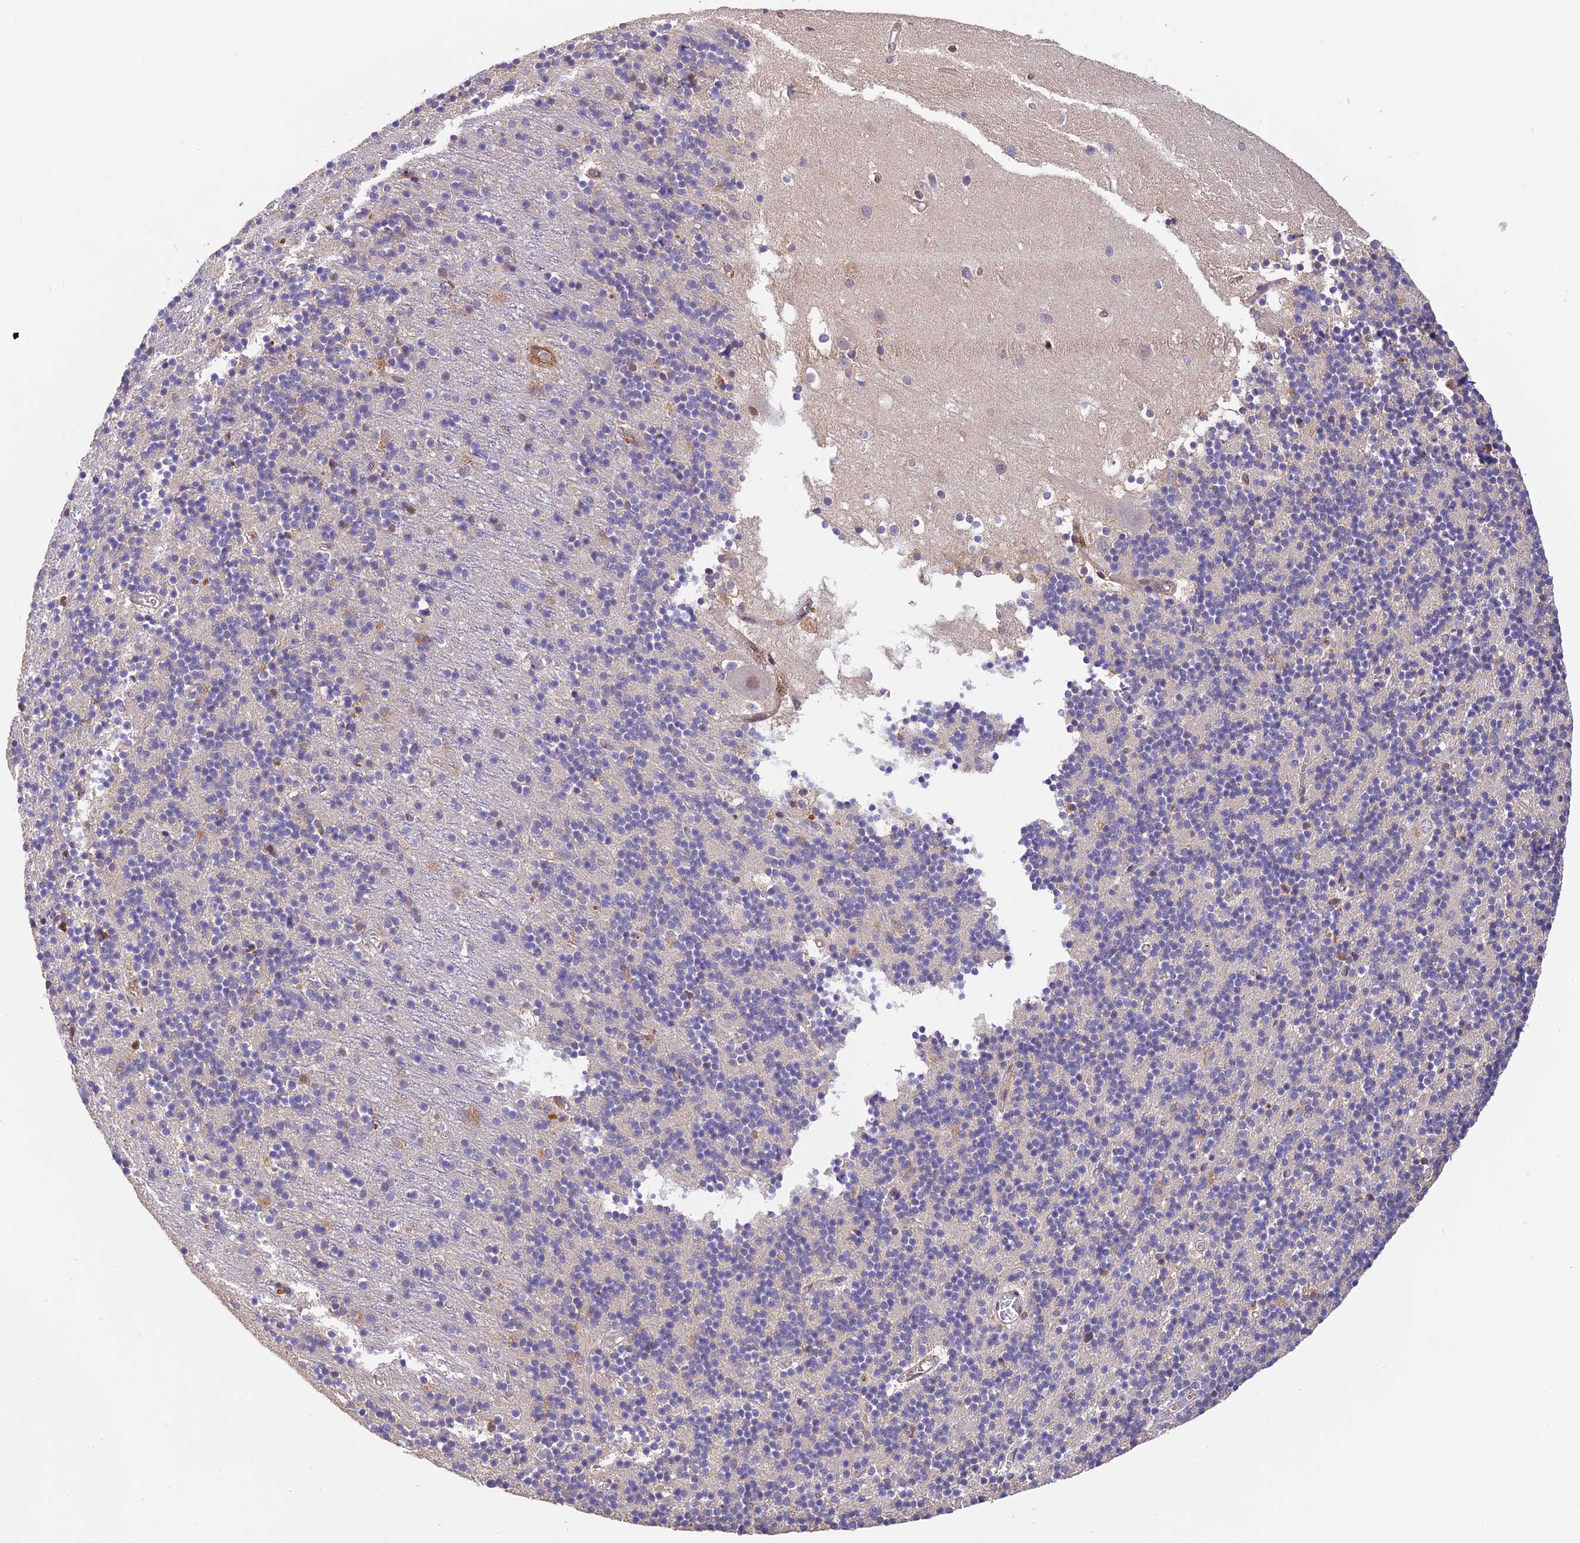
{"staining": {"intensity": "negative", "quantity": "none", "location": "none"}, "tissue": "cerebellum", "cell_type": "Cells in granular layer", "image_type": "normal", "snomed": [{"axis": "morphology", "description": "Normal tissue, NOS"}, {"axis": "topography", "description": "Cerebellum"}], "caption": "Protein analysis of normal cerebellum shows no significant positivity in cells in granular layer. (DAB immunohistochemistry visualized using brightfield microscopy, high magnification).", "gene": "PSMB3", "patient": {"sex": "male", "age": 54}}